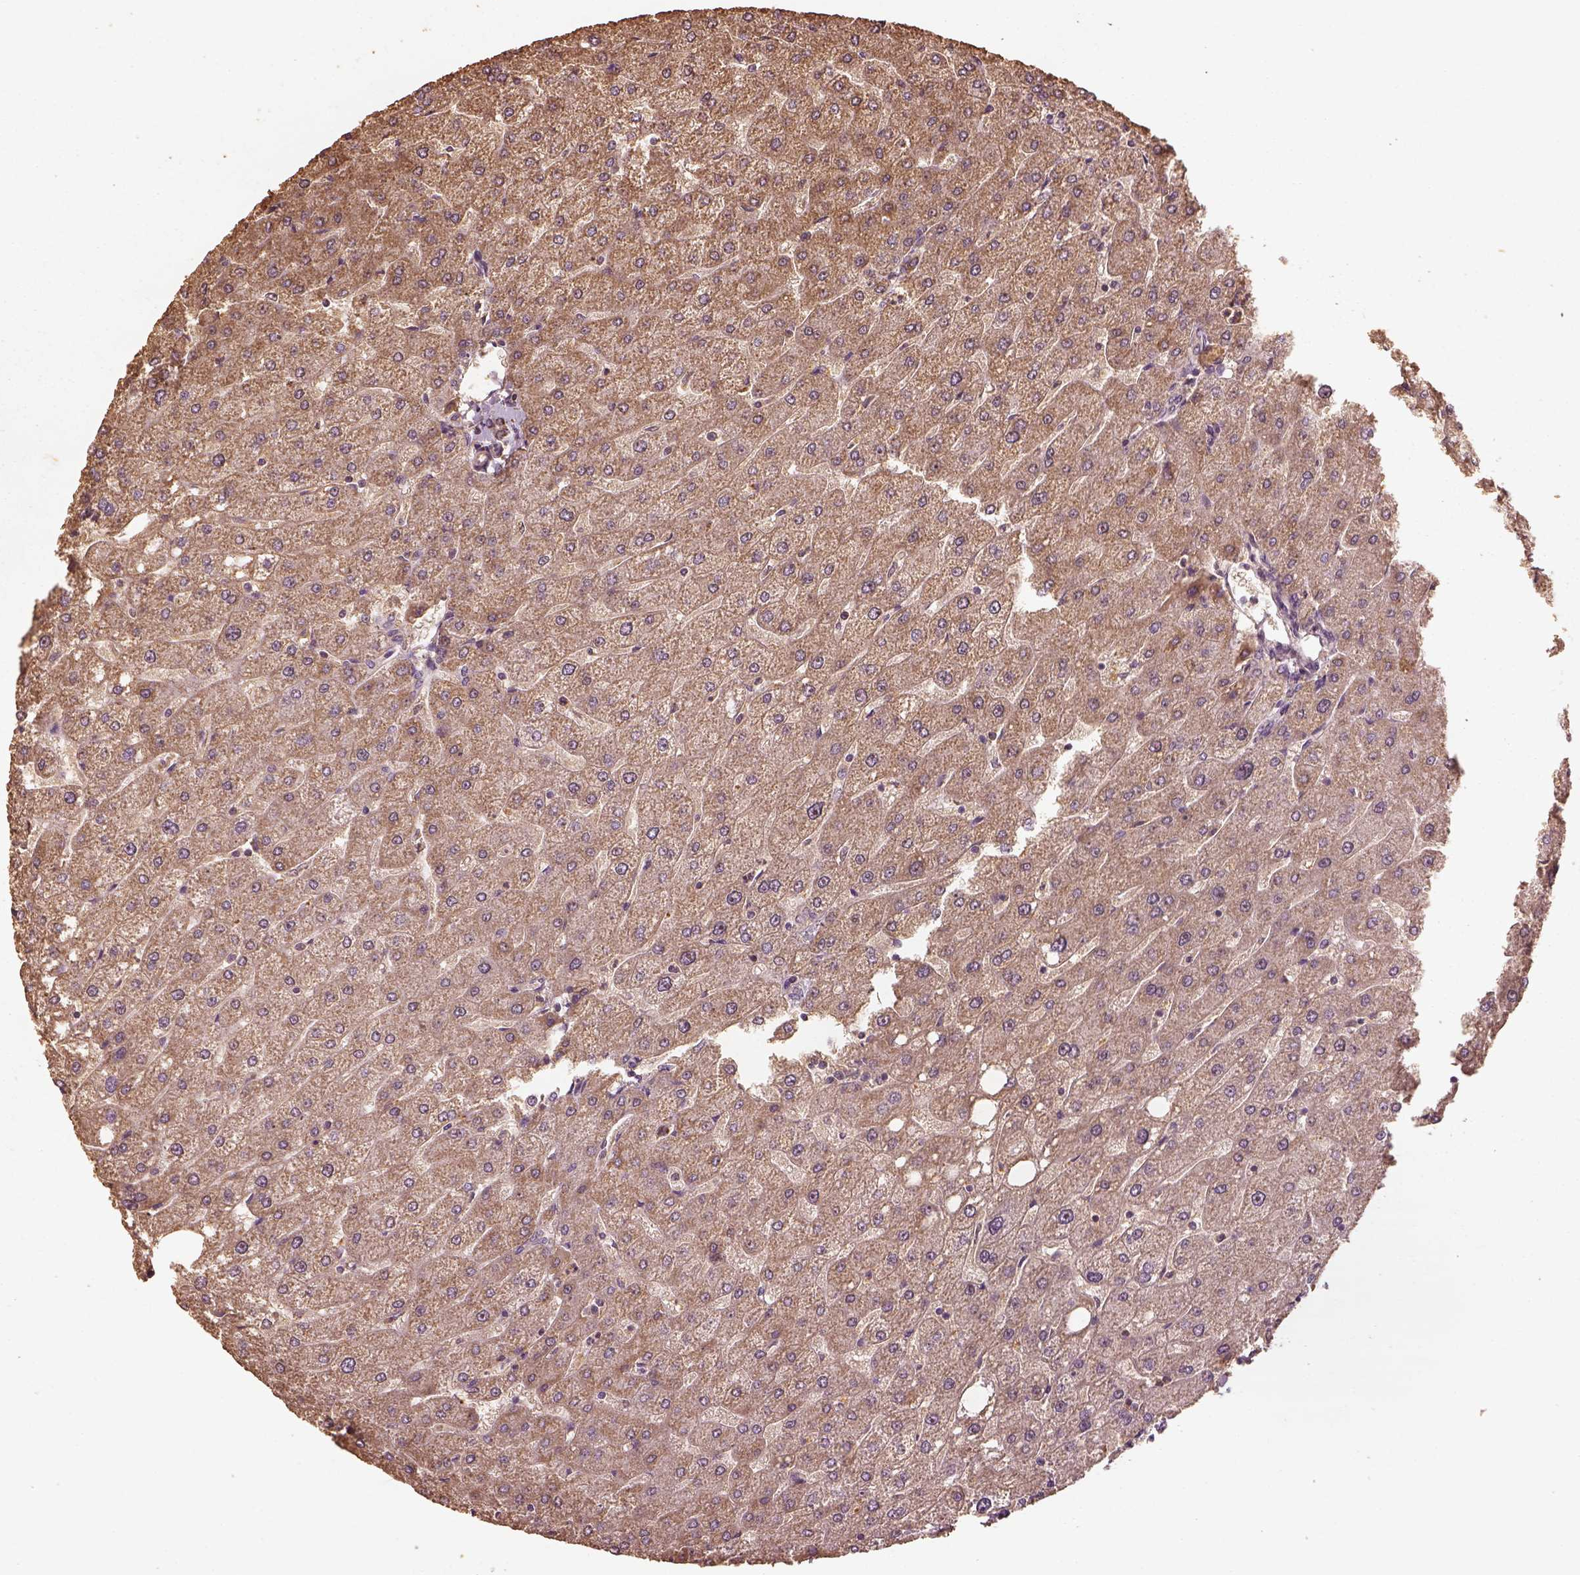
{"staining": {"intensity": "weak", "quantity": ">75%", "location": "cytoplasmic/membranous"}, "tissue": "liver", "cell_type": "Cholangiocytes", "image_type": "normal", "snomed": [{"axis": "morphology", "description": "Normal tissue, NOS"}, {"axis": "topography", "description": "Liver"}], "caption": "Protein expression analysis of benign liver shows weak cytoplasmic/membranous expression in approximately >75% of cholangiocytes. (IHC, brightfield microscopy, high magnification).", "gene": "PTGES2", "patient": {"sex": "male", "age": 67}}